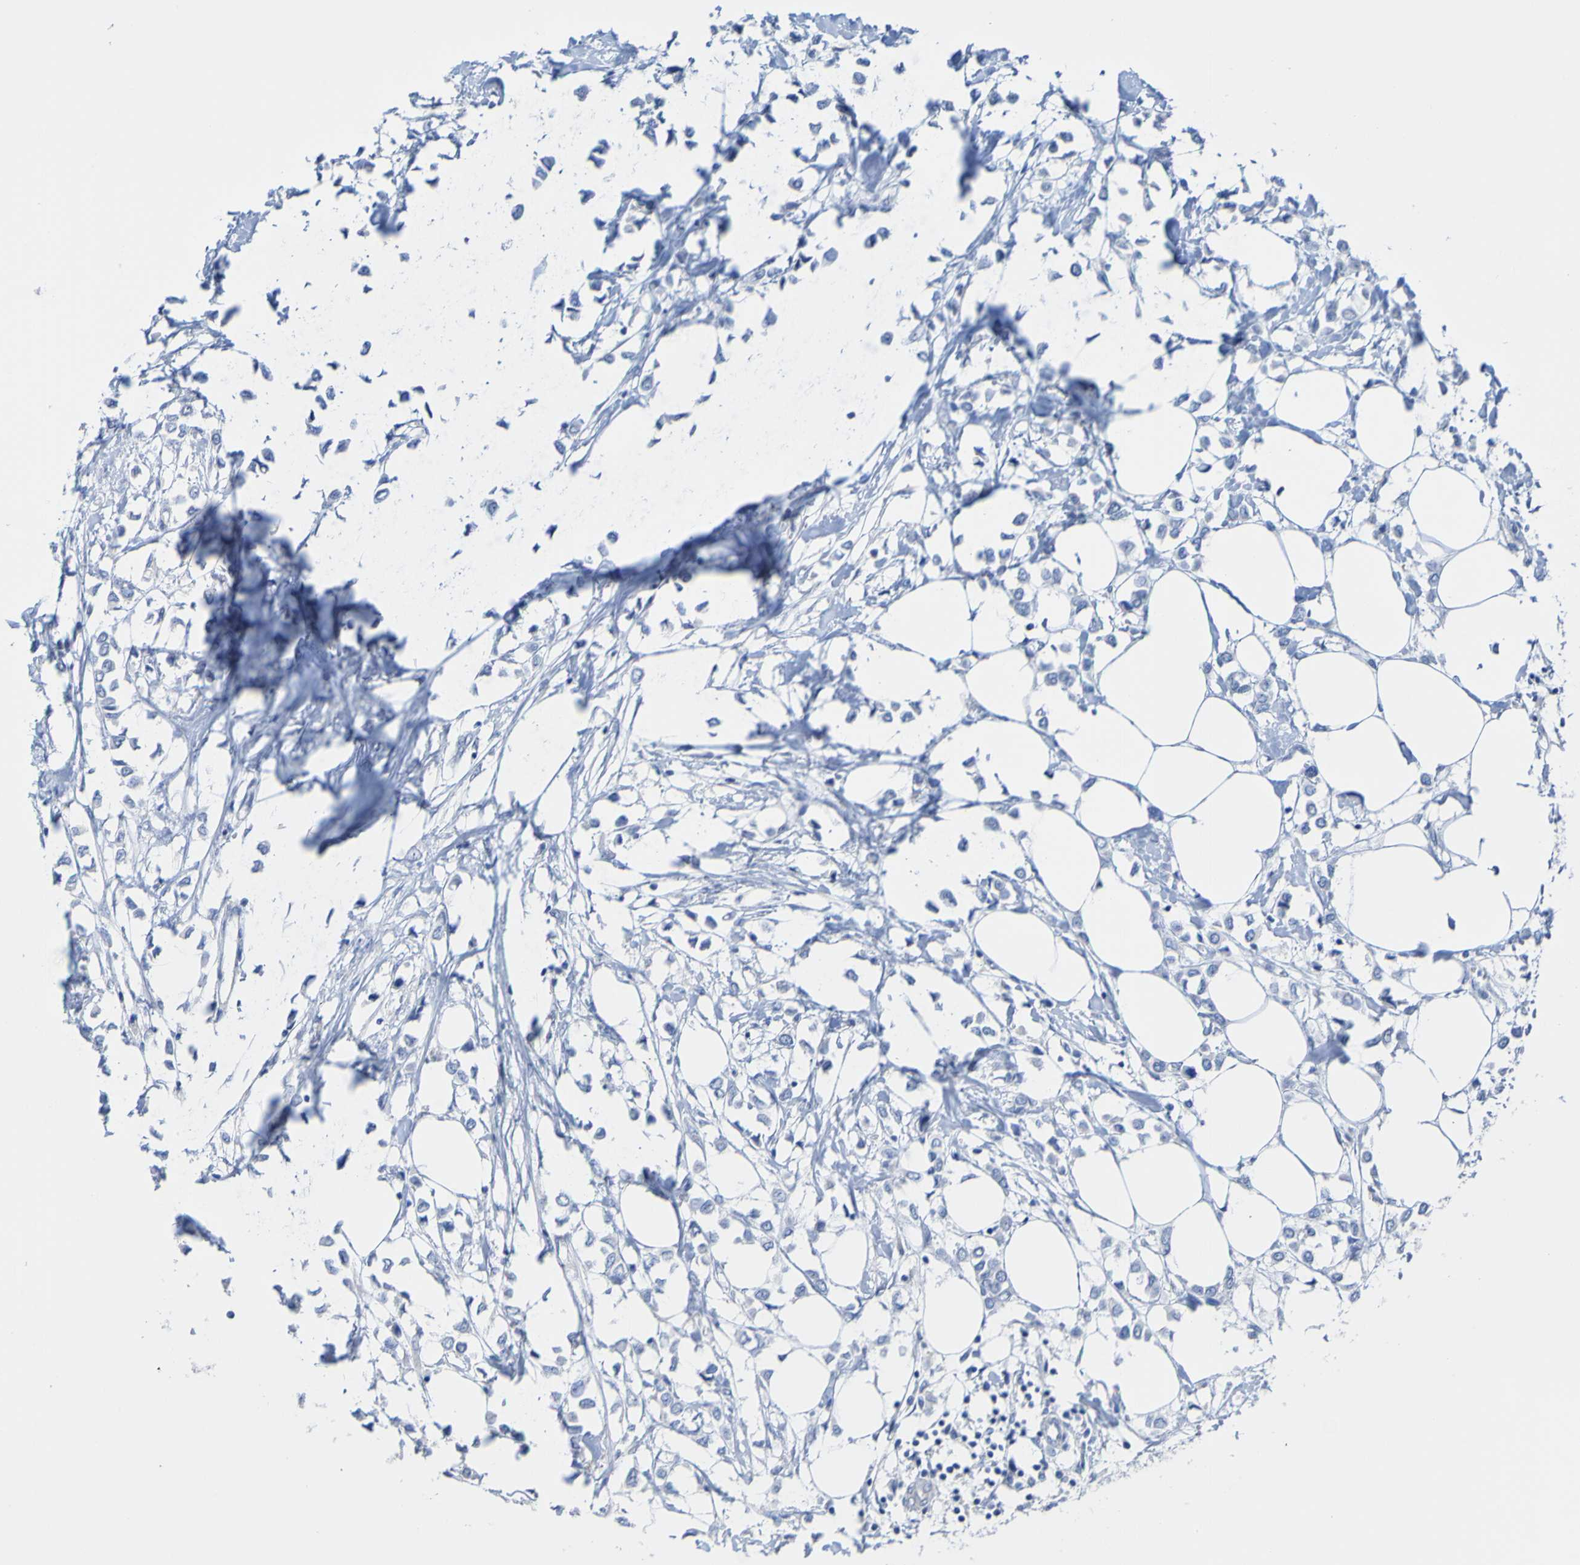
{"staining": {"intensity": "negative", "quantity": "none", "location": "none"}, "tissue": "breast cancer", "cell_type": "Tumor cells", "image_type": "cancer", "snomed": [{"axis": "morphology", "description": "Lobular carcinoma"}, {"axis": "topography", "description": "Breast"}], "caption": "Tumor cells show no significant expression in breast lobular carcinoma. (DAB (3,3'-diaminobenzidine) IHC visualized using brightfield microscopy, high magnification).", "gene": "ACMSD", "patient": {"sex": "female", "age": 51}}